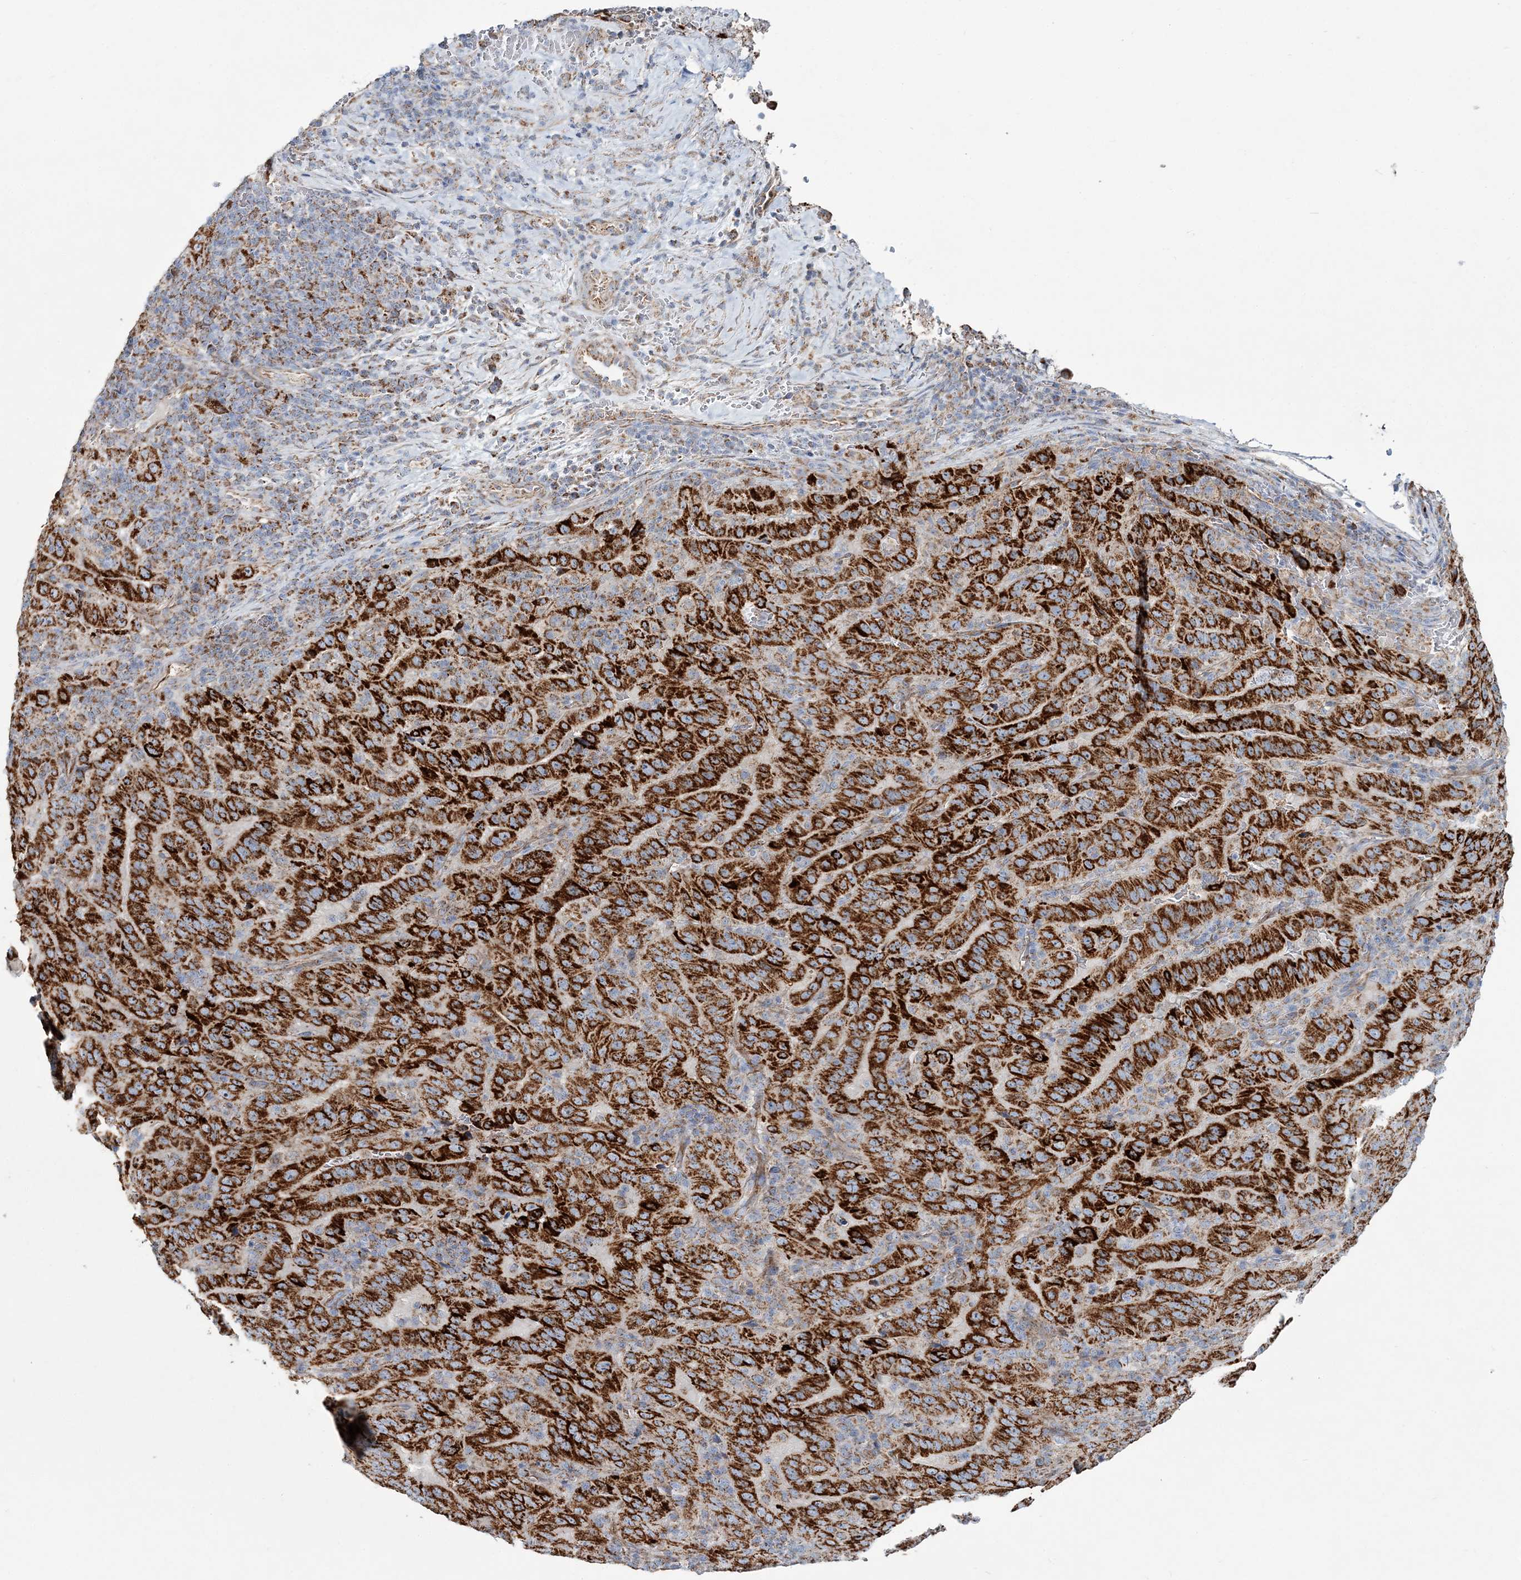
{"staining": {"intensity": "strong", "quantity": ">75%", "location": "cytoplasmic/membranous"}, "tissue": "pancreatic cancer", "cell_type": "Tumor cells", "image_type": "cancer", "snomed": [{"axis": "morphology", "description": "Adenocarcinoma, NOS"}, {"axis": "topography", "description": "Pancreas"}], "caption": "IHC image of neoplastic tissue: pancreatic adenocarcinoma stained using IHC displays high levels of strong protein expression localized specifically in the cytoplasmic/membranous of tumor cells, appearing as a cytoplasmic/membranous brown color.", "gene": "ARHGAP6", "patient": {"sex": "male", "age": 63}}